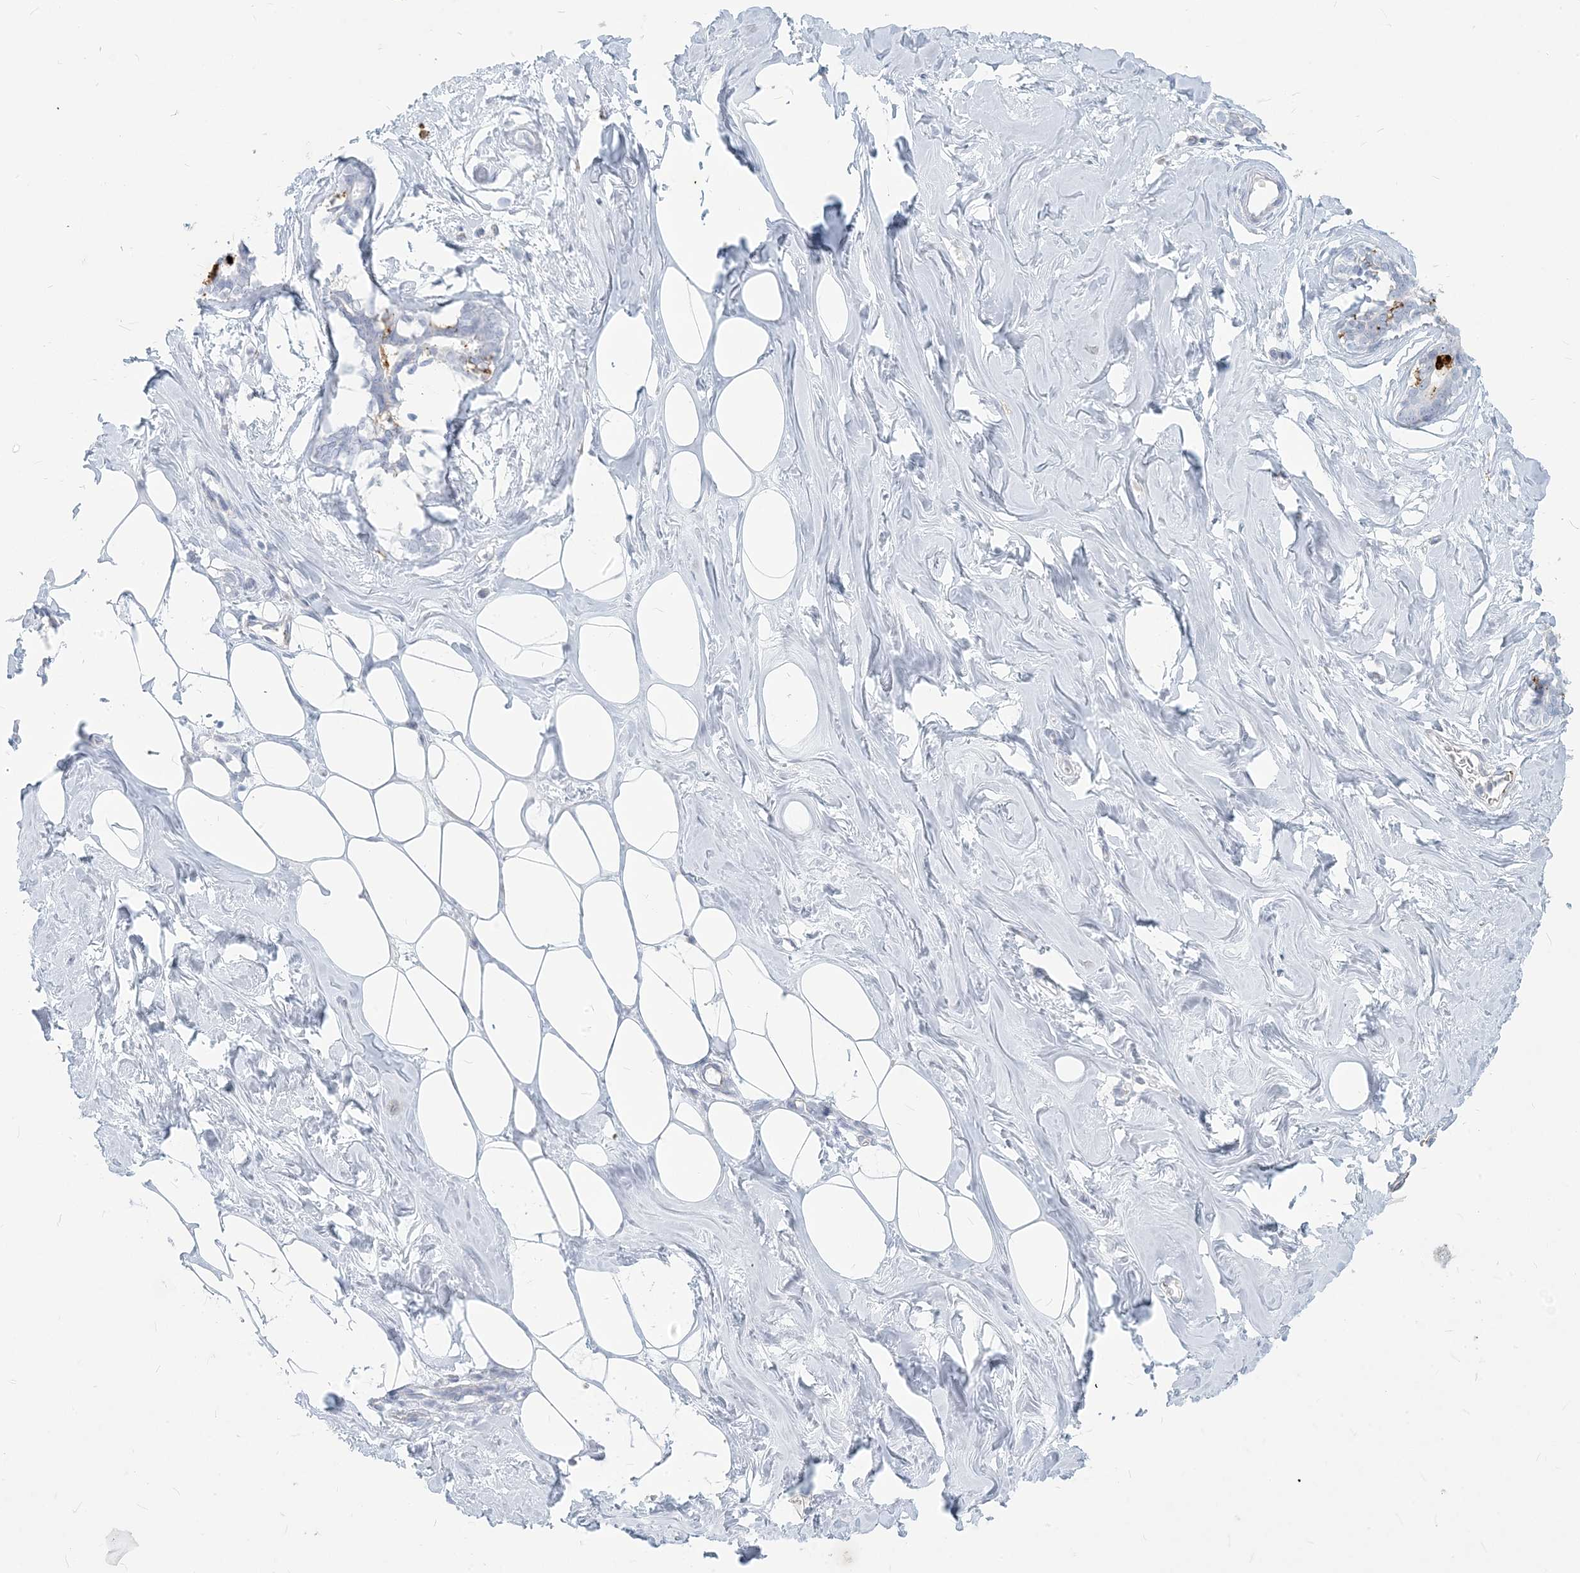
{"staining": {"intensity": "negative", "quantity": "none", "location": "none"}, "tissue": "adipose tissue", "cell_type": "Adipocytes", "image_type": "normal", "snomed": [{"axis": "morphology", "description": "Normal tissue, NOS"}, {"axis": "morphology", "description": "Fibrosis, NOS"}, {"axis": "topography", "description": "Breast"}, {"axis": "topography", "description": "Adipose tissue"}], "caption": "Immunohistochemistry (IHC) photomicrograph of benign adipose tissue stained for a protein (brown), which exhibits no expression in adipocytes. The staining is performed using DAB (3,3'-diaminobenzidine) brown chromogen with nuclei counter-stained in using hematoxylin.", "gene": "HLA", "patient": {"sex": "female", "age": 39}}